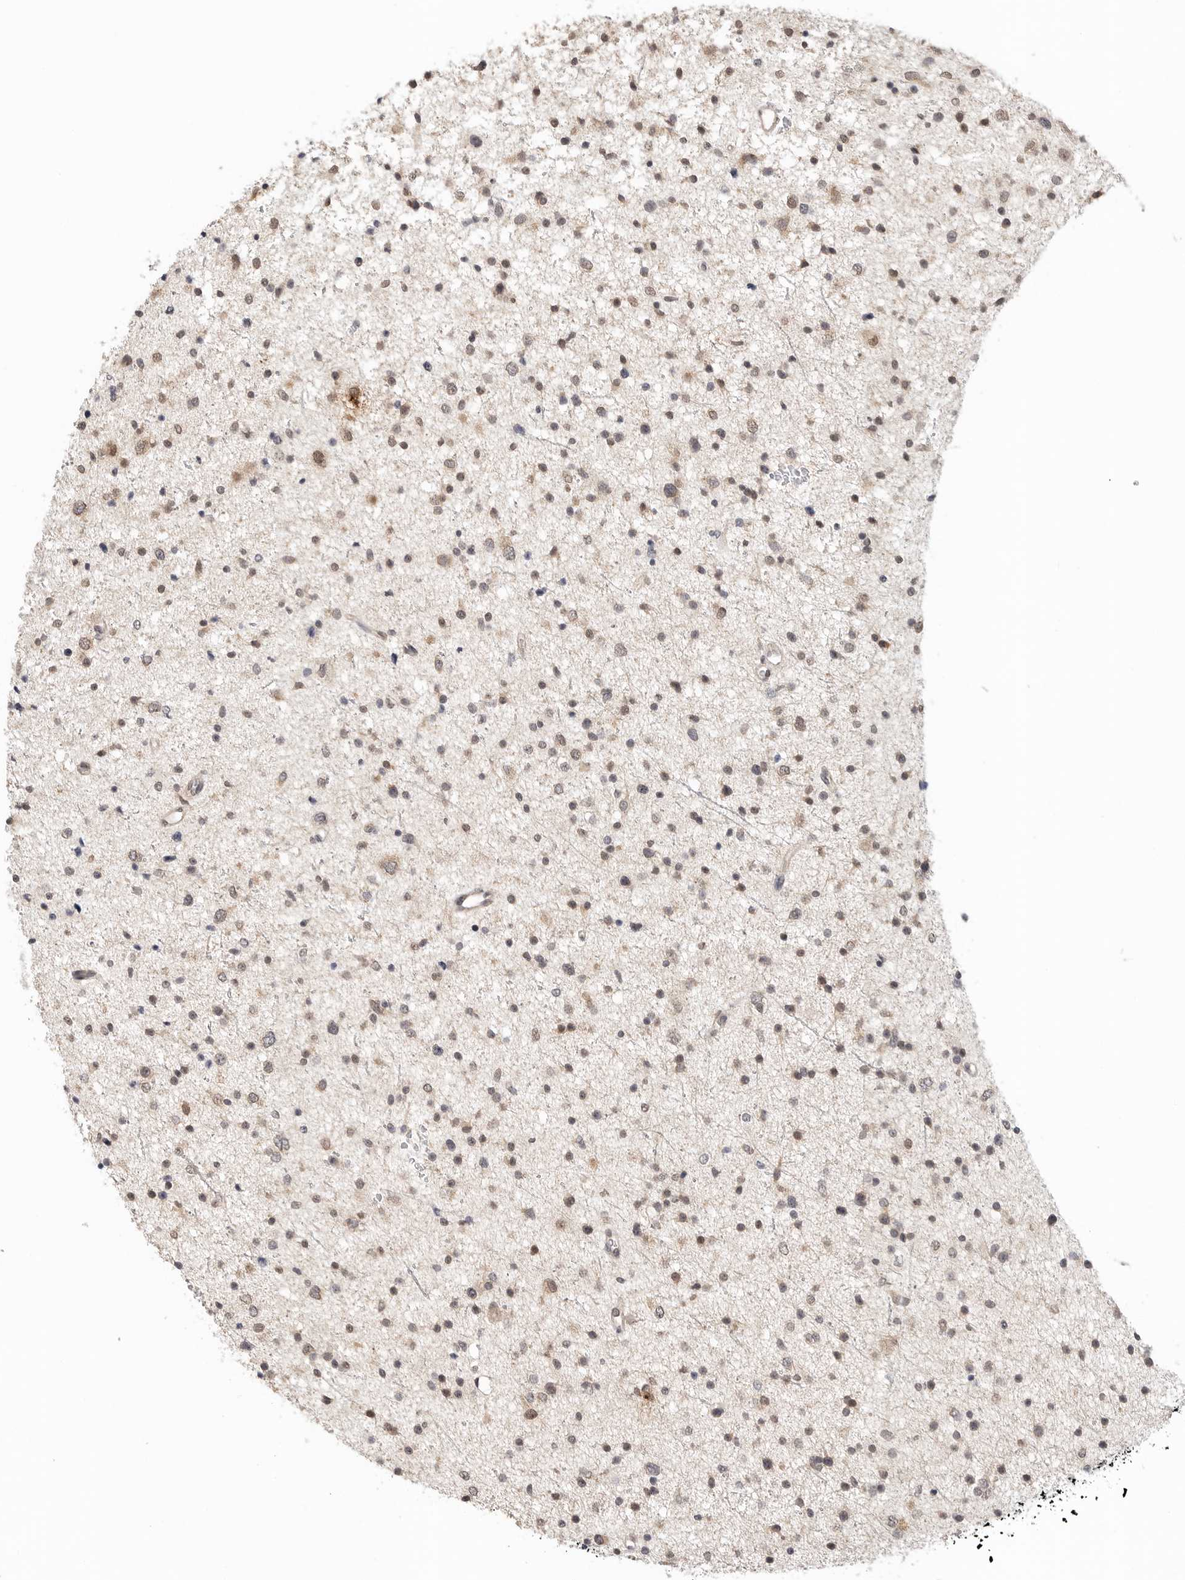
{"staining": {"intensity": "moderate", "quantity": "25%-75%", "location": "nuclear"}, "tissue": "glioma", "cell_type": "Tumor cells", "image_type": "cancer", "snomed": [{"axis": "morphology", "description": "Glioma, malignant, Low grade"}, {"axis": "topography", "description": "Brain"}], "caption": "A brown stain shows moderate nuclear expression of a protein in glioma tumor cells.", "gene": "METAP1", "patient": {"sex": "female", "age": 37}}